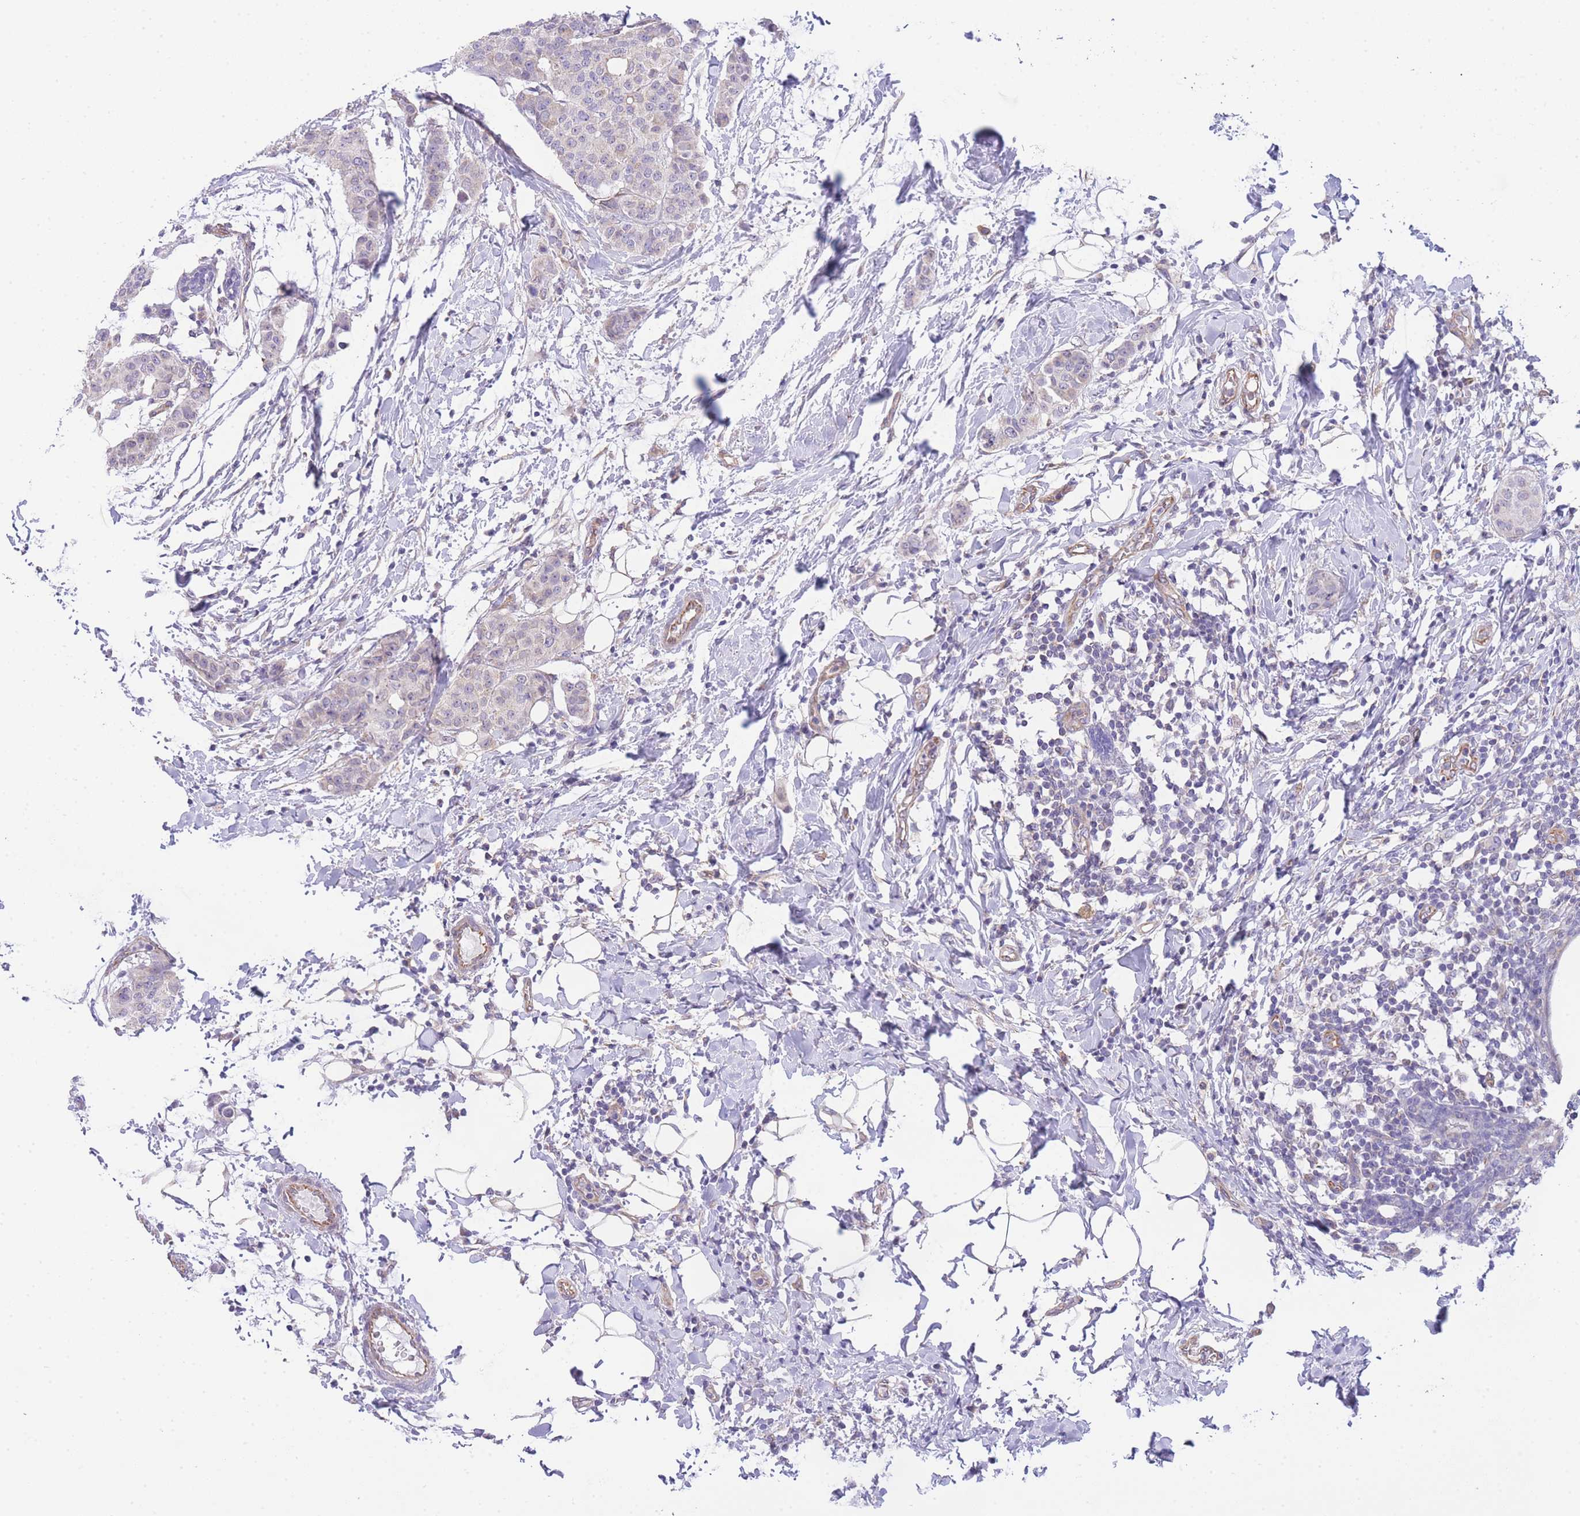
{"staining": {"intensity": "negative", "quantity": "none", "location": "none"}, "tissue": "breast cancer", "cell_type": "Tumor cells", "image_type": "cancer", "snomed": [{"axis": "morphology", "description": "Duct carcinoma"}, {"axis": "topography", "description": "Breast"}], "caption": "Tumor cells show no significant staining in breast cancer.", "gene": "CTBP1", "patient": {"sex": "female", "age": 40}}